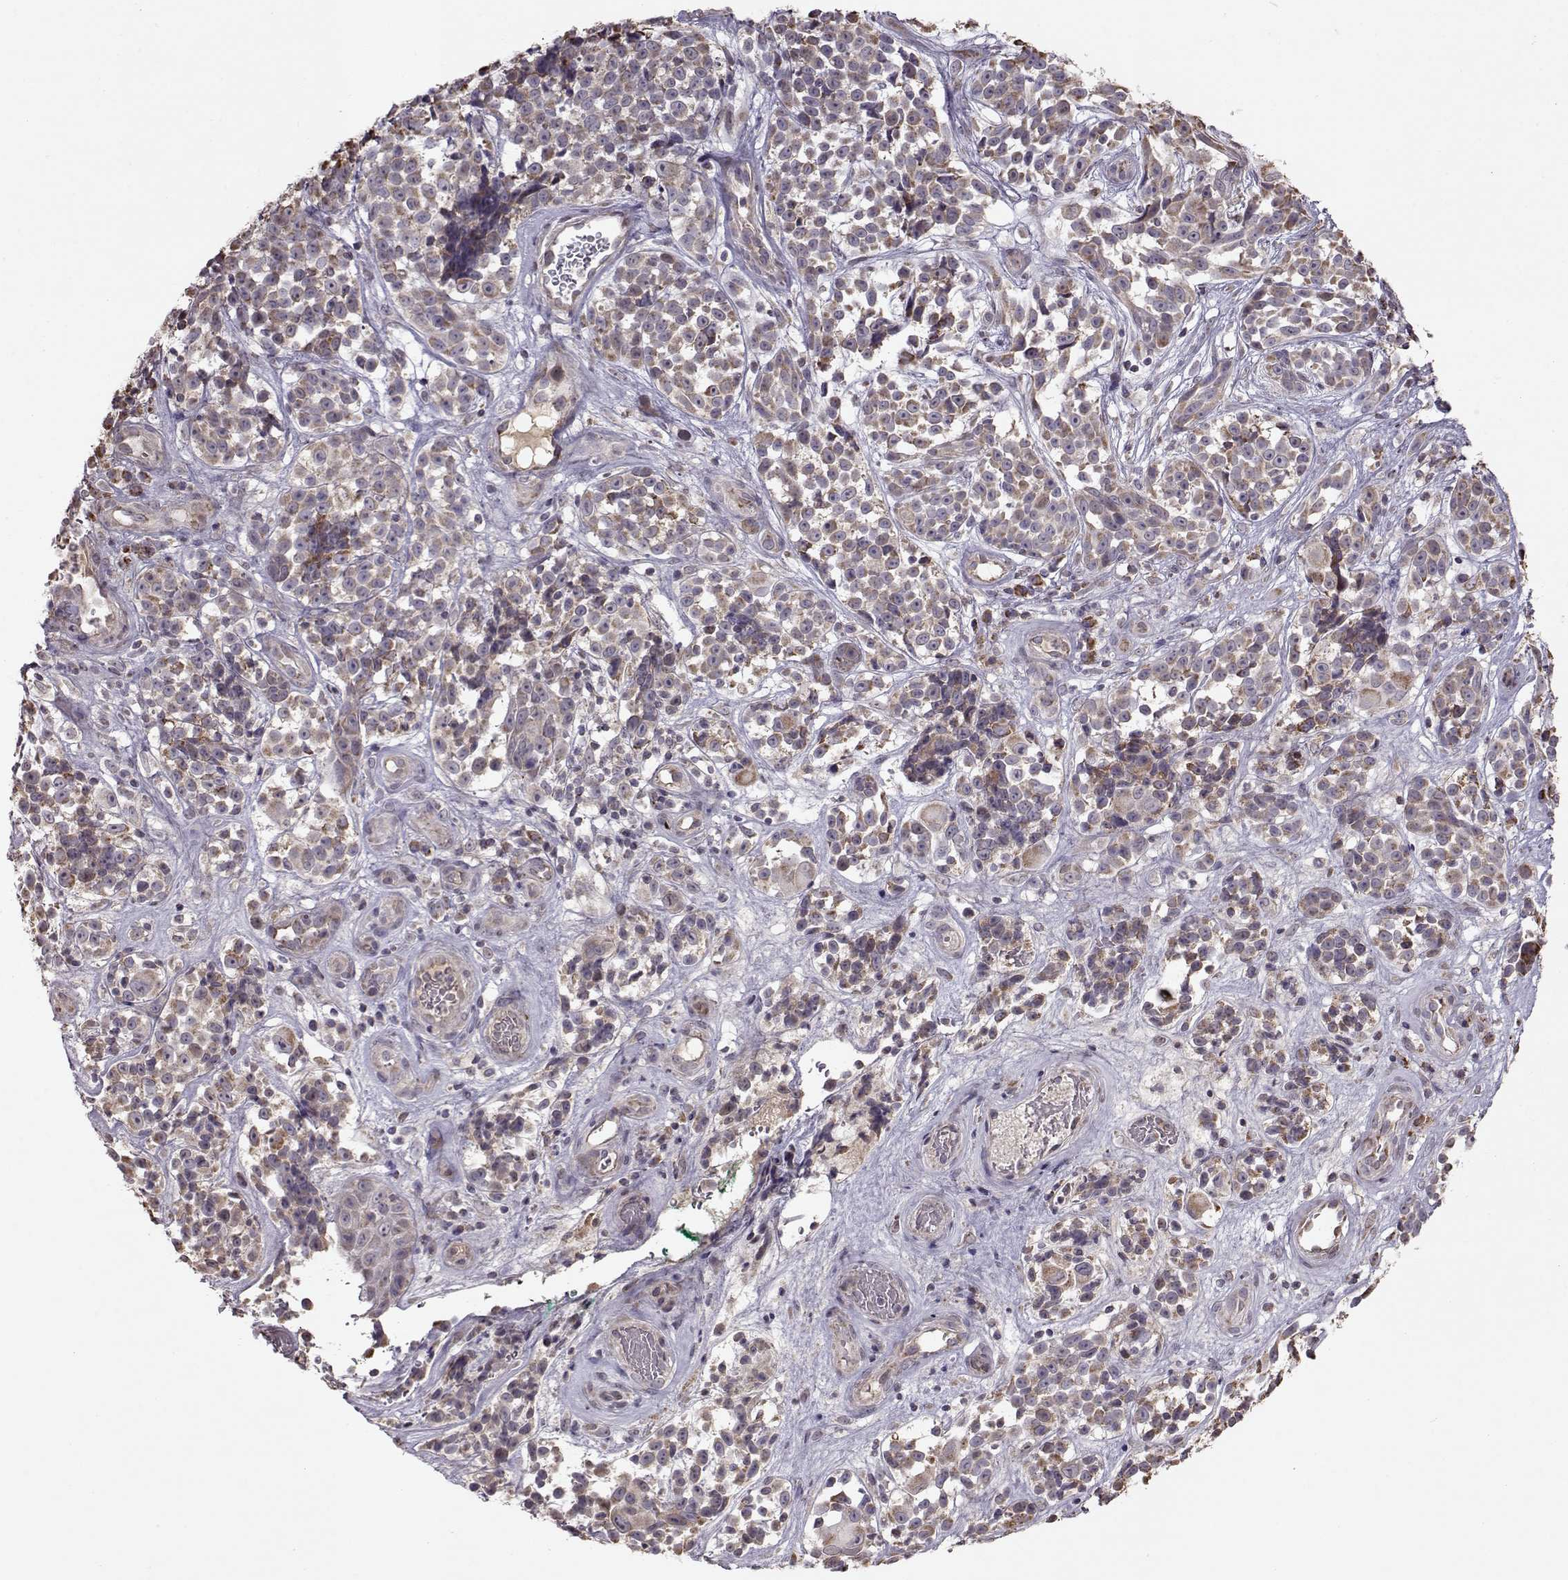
{"staining": {"intensity": "moderate", "quantity": ">75%", "location": "cytoplasmic/membranous"}, "tissue": "melanoma", "cell_type": "Tumor cells", "image_type": "cancer", "snomed": [{"axis": "morphology", "description": "Malignant melanoma, NOS"}, {"axis": "topography", "description": "Skin"}], "caption": "Melanoma was stained to show a protein in brown. There is medium levels of moderate cytoplasmic/membranous staining in approximately >75% of tumor cells. (Stains: DAB in brown, nuclei in blue, Microscopy: brightfield microscopy at high magnification).", "gene": "CMTM3", "patient": {"sex": "female", "age": 88}}